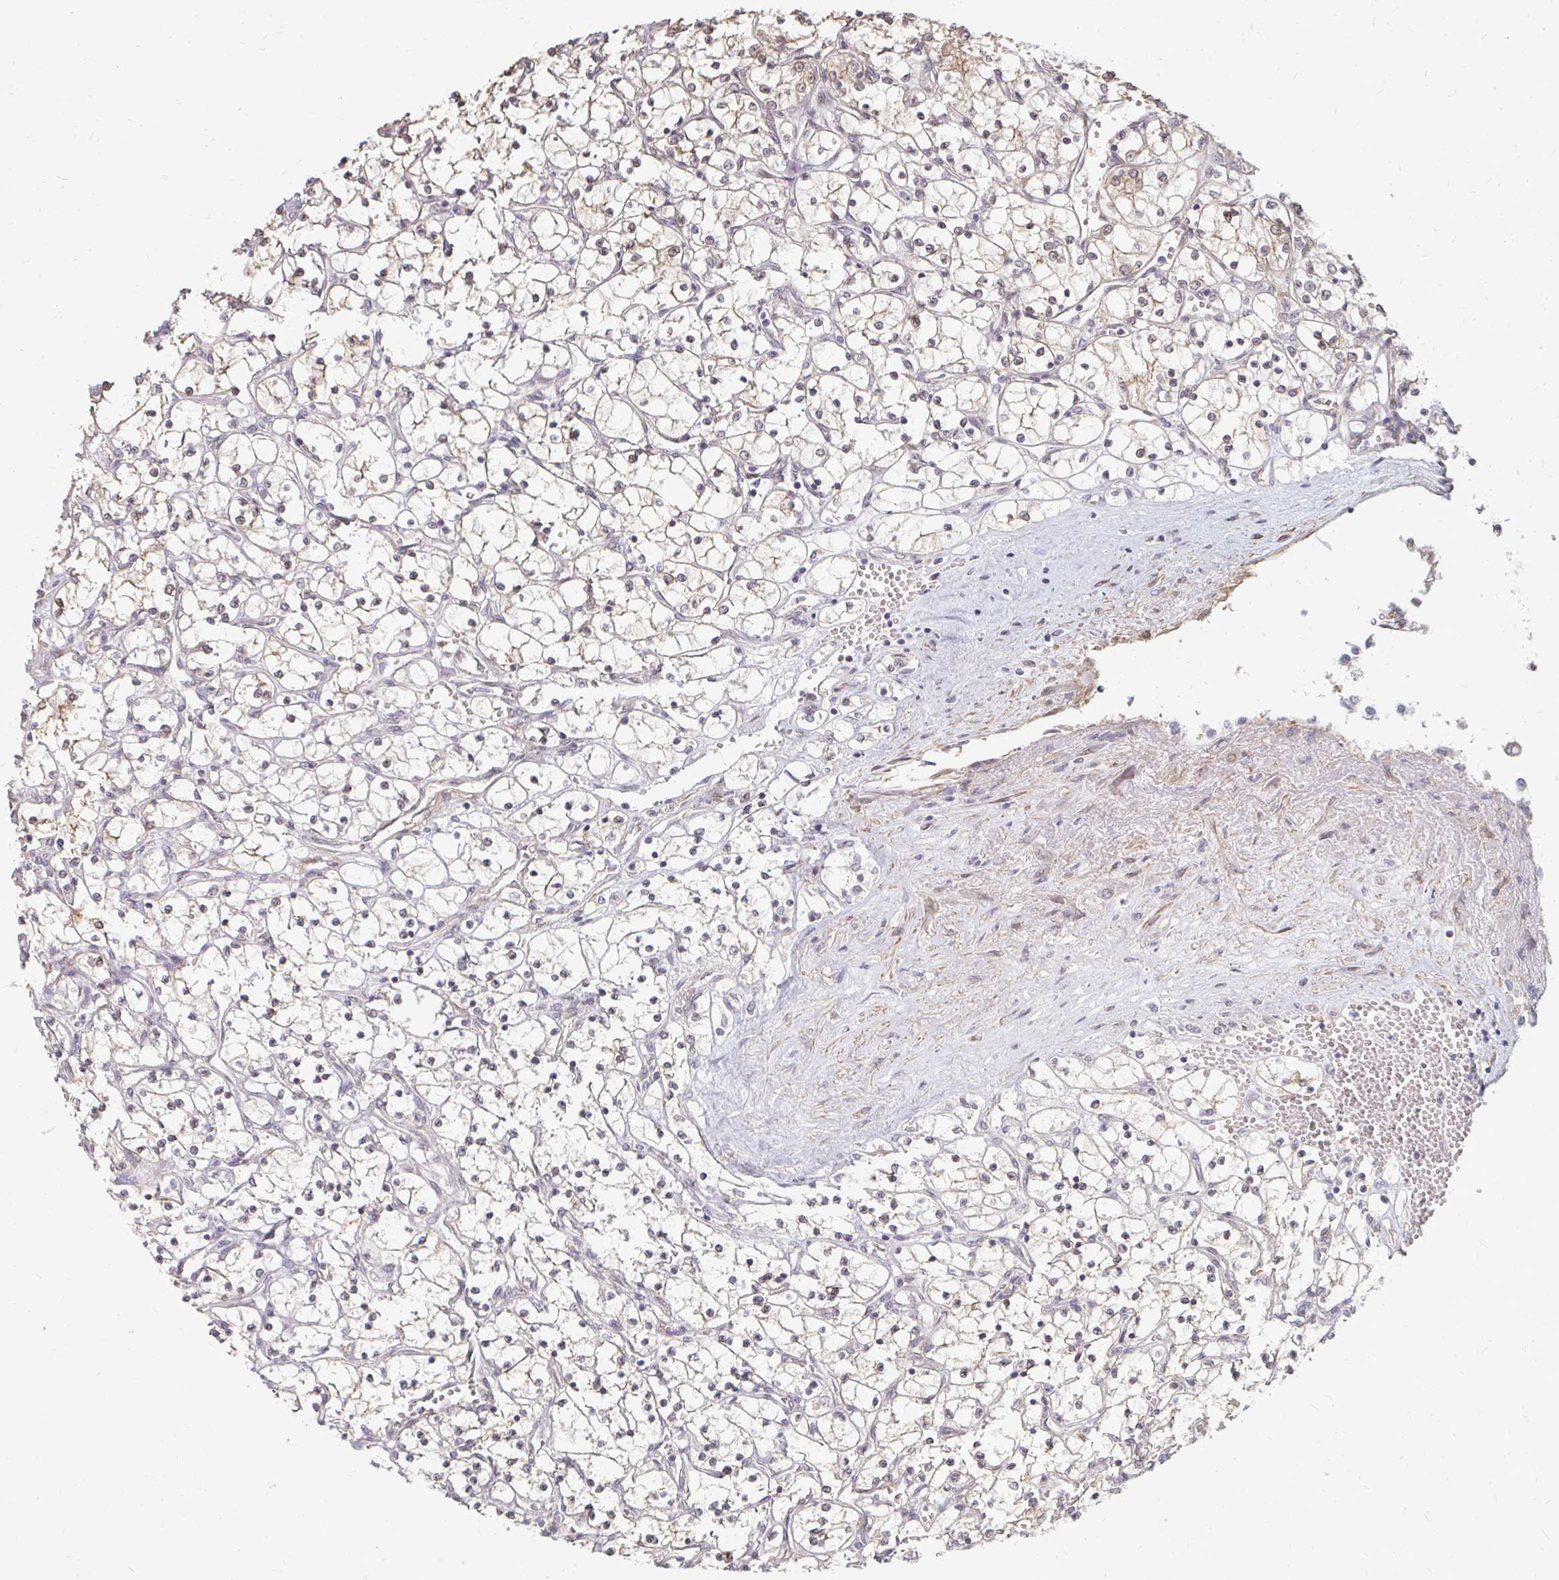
{"staining": {"intensity": "weak", "quantity": "<25%", "location": "cytoplasmic/membranous"}, "tissue": "renal cancer", "cell_type": "Tumor cells", "image_type": "cancer", "snomed": [{"axis": "morphology", "description": "Adenocarcinoma, NOS"}, {"axis": "topography", "description": "Kidney"}], "caption": "An immunohistochemistry (IHC) photomicrograph of adenocarcinoma (renal) is shown. There is no staining in tumor cells of adenocarcinoma (renal).", "gene": "GPC5", "patient": {"sex": "female", "age": 69}}